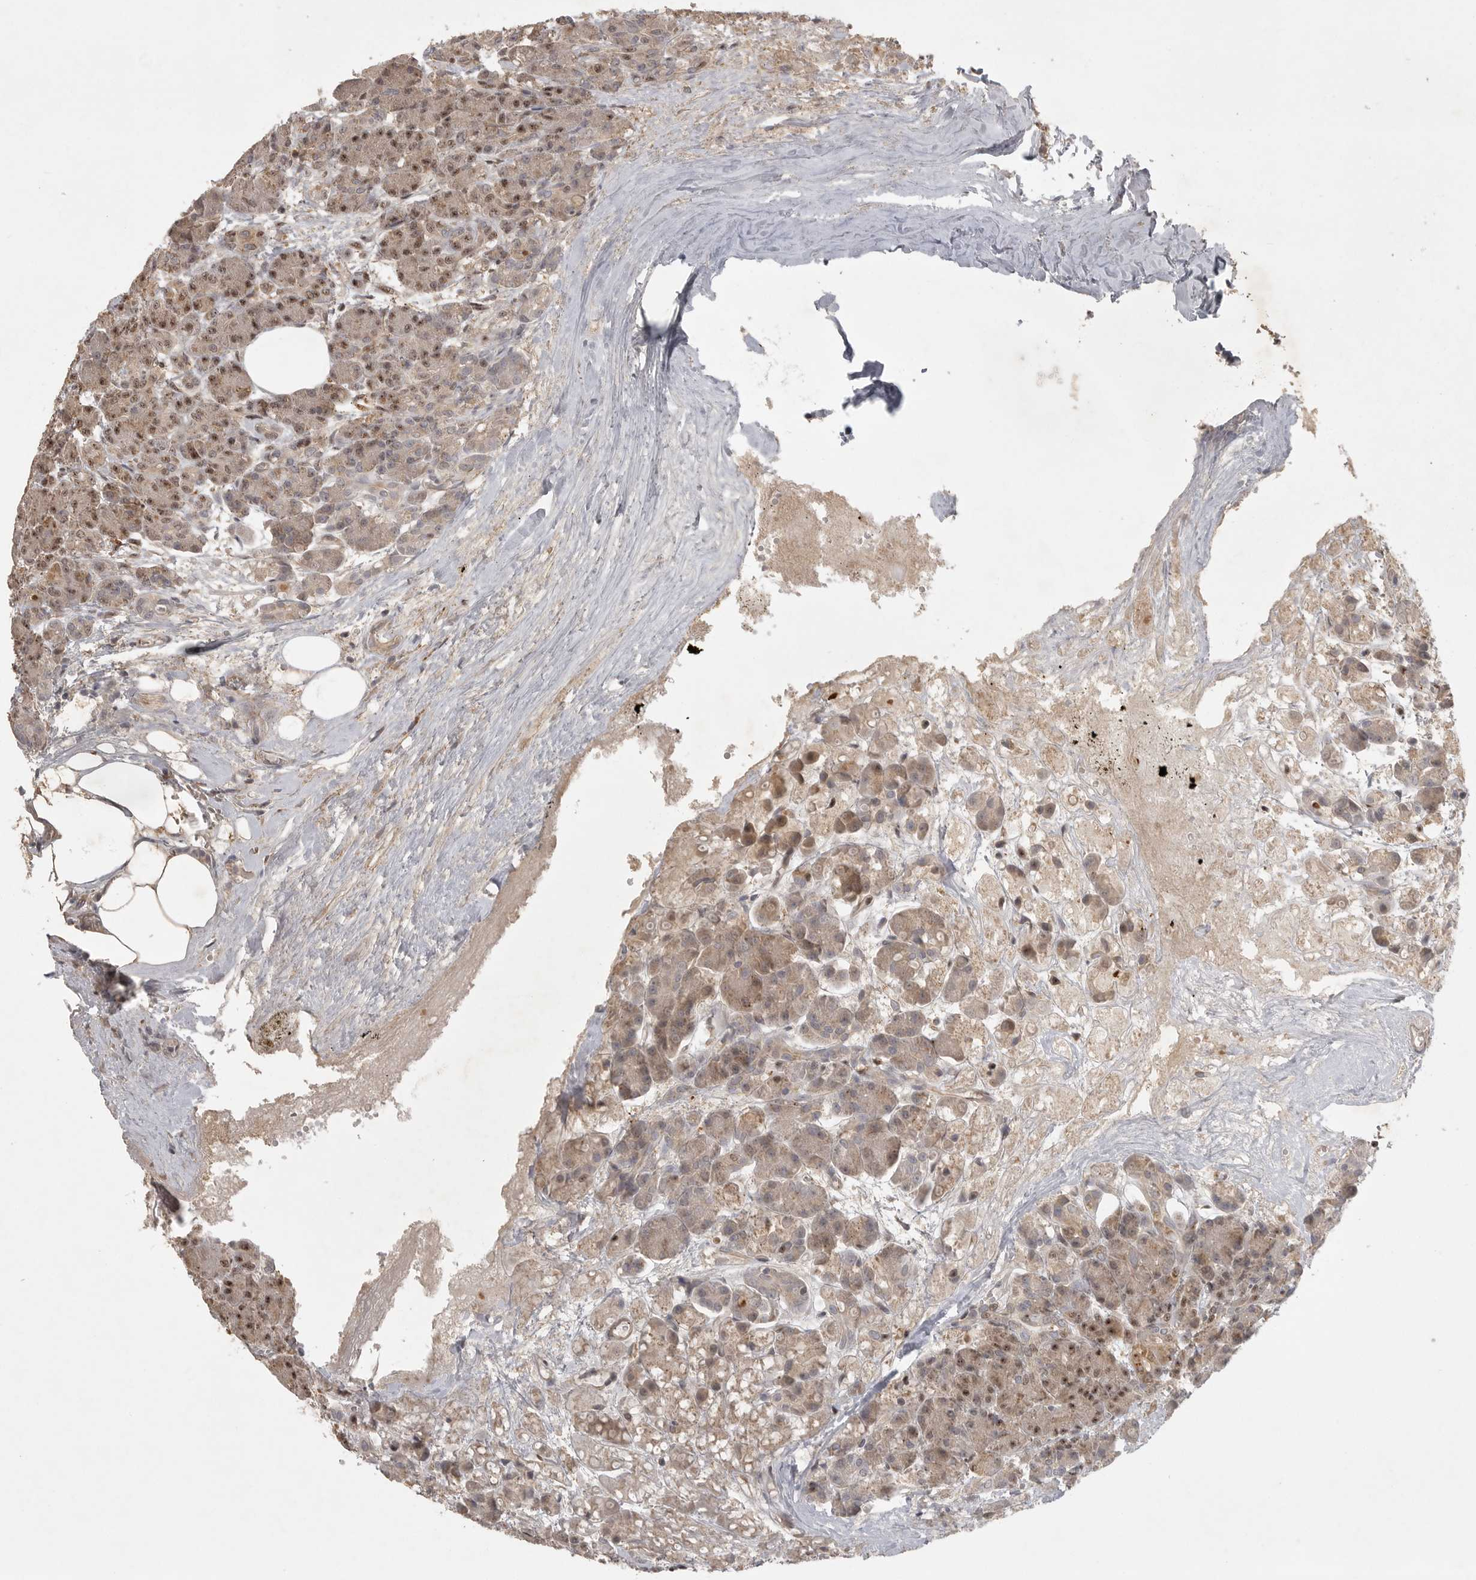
{"staining": {"intensity": "moderate", "quantity": ">75%", "location": "nuclear"}, "tissue": "pancreas", "cell_type": "Exocrine glandular cells", "image_type": "normal", "snomed": [{"axis": "morphology", "description": "Normal tissue, NOS"}, {"axis": "topography", "description": "Pancreas"}], "caption": "Normal pancreas reveals moderate nuclear staining in about >75% of exocrine glandular cells (Stains: DAB (3,3'-diaminobenzidine) in brown, nuclei in blue, Microscopy: brightfield microscopy at high magnification)..", "gene": "POMP", "patient": {"sex": "male", "age": 63}}